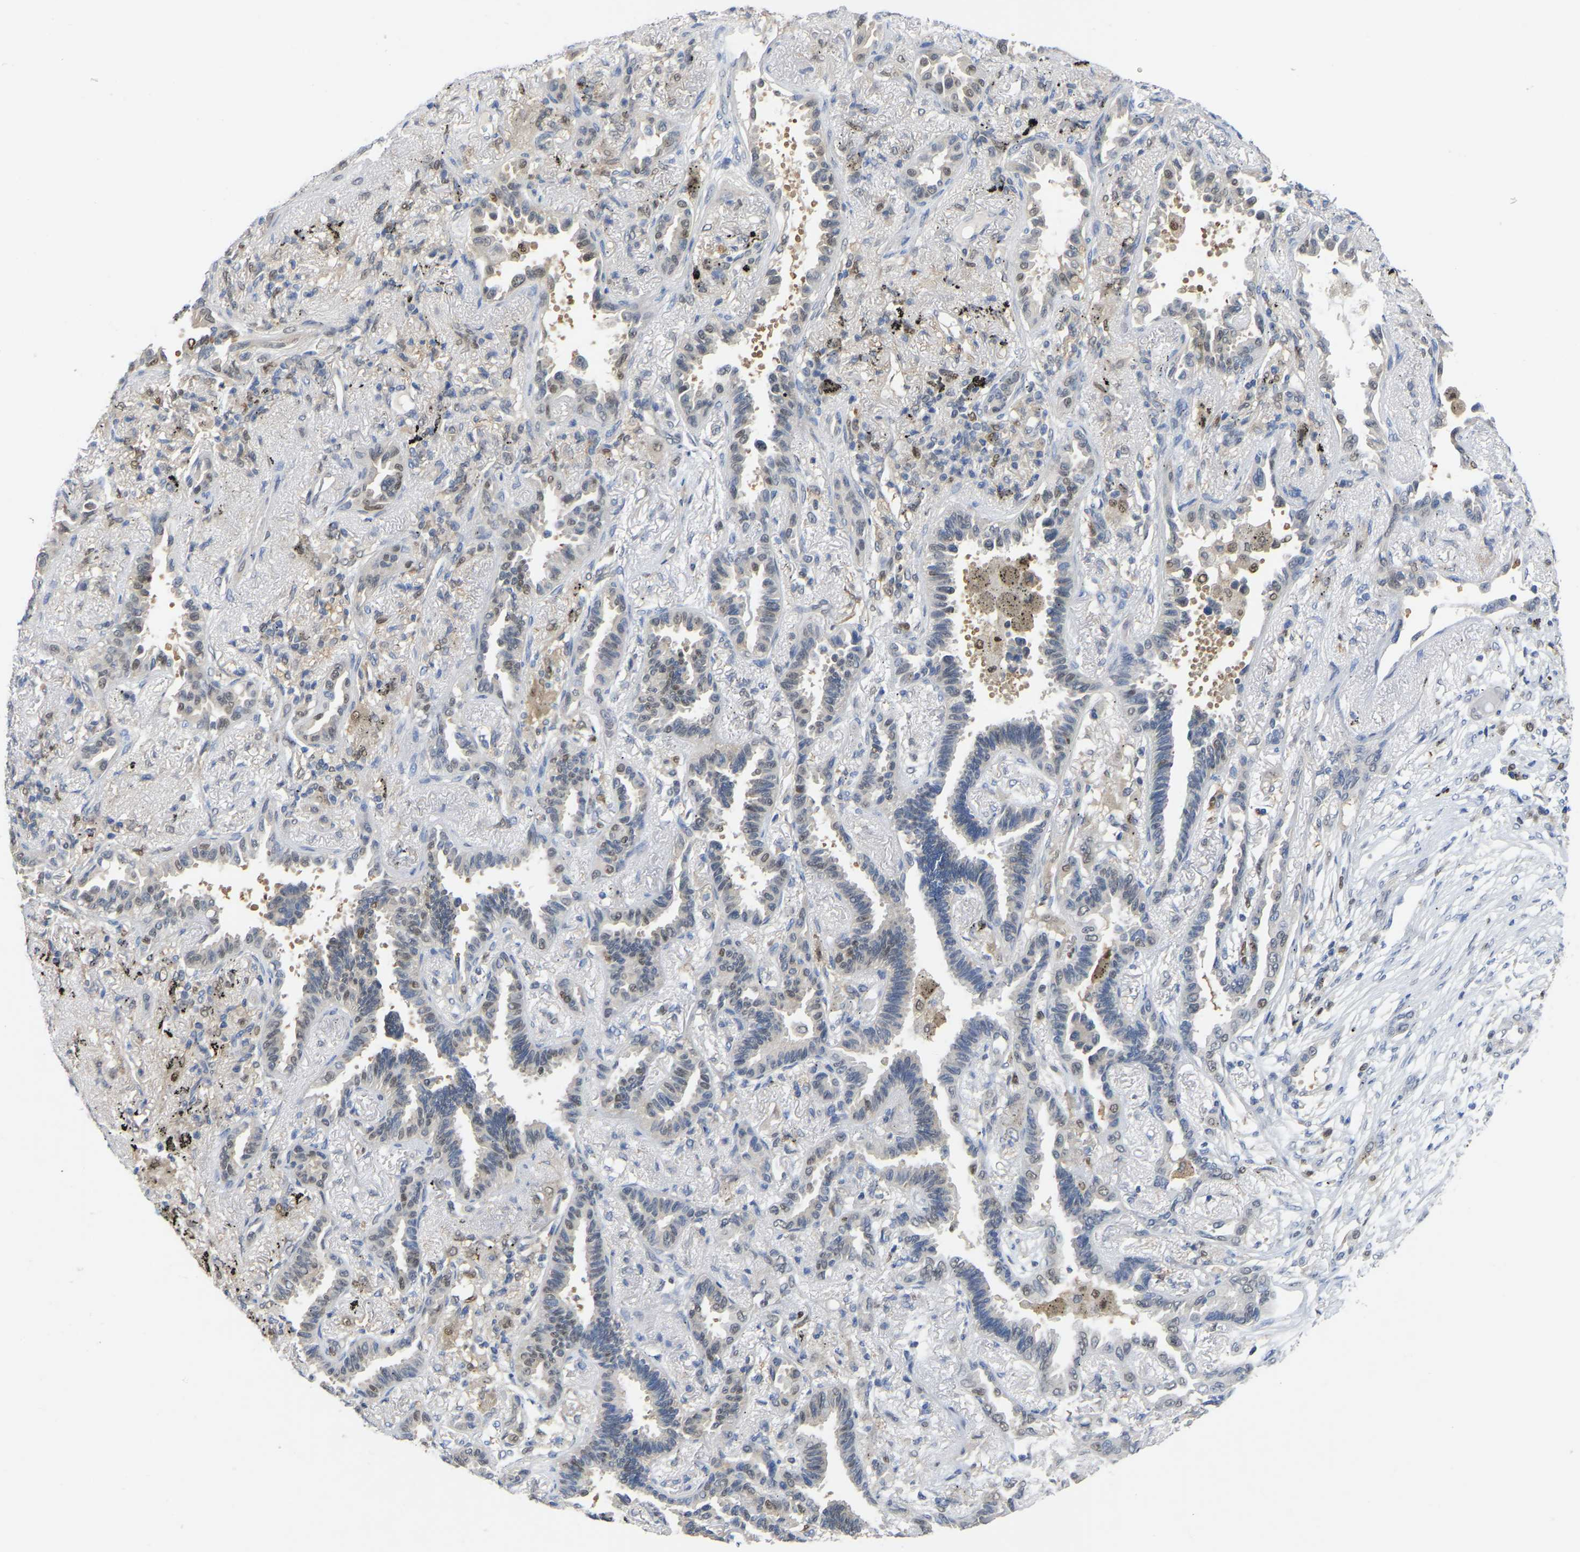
{"staining": {"intensity": "negative", "quantity": "none", "location": "none"}, "tissue": "lung cancer", "cell_type": "Tumor cells", "image_type": "cancer", "snomed": [{"axis": "morphology", "description": "Adenocarcinoma, NOS"}, {"axis": "topography", "description": "Lung"}], "caption": "Lung adenocarcinoma was stained to show a protein in brown. There is no significant expression in tumor cells.", "gene": "KLRG2", "patient": {"sex": "male", "age": 59}}